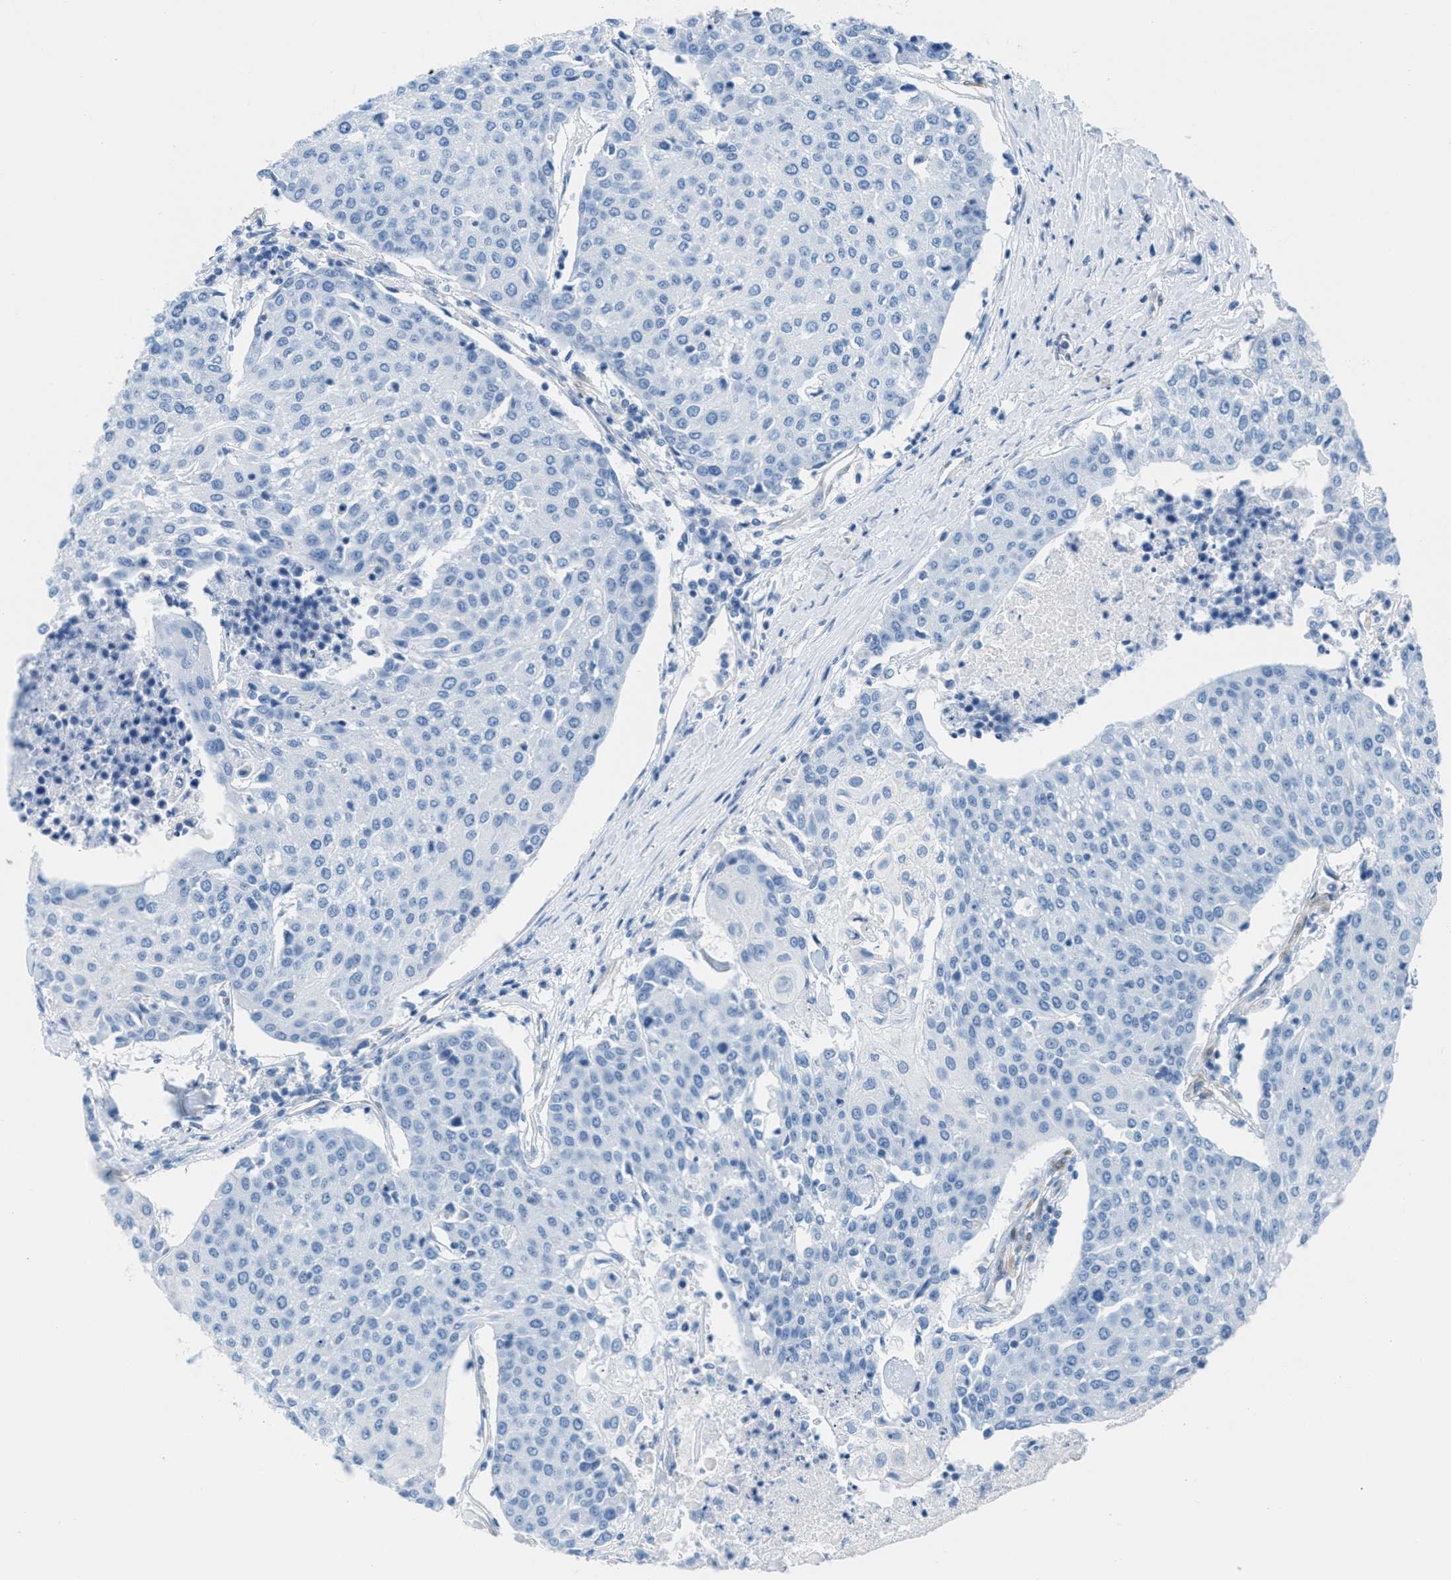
{"staining": {"intensity": "negative", "quantity": "none", "location": "none"}, "tissue": "urothelial cancer", "cell_type": "Tumor cells", "image_type": "cancer", "snomed": [{"axis": "morphology", "description": "Urothelial carcinoma, High grade"}, {"axis": "topography", "description": "Urinary bladder"}], "caption": "IHC micrograph of neoplastic tissue: urothelial cancer stained with DAB (3,3'-diaminobenzidine) shows no significant protein positivity in tumor cells.", "gene": "MAPRE2", "patient": {"sex": "female", "age": 85}}